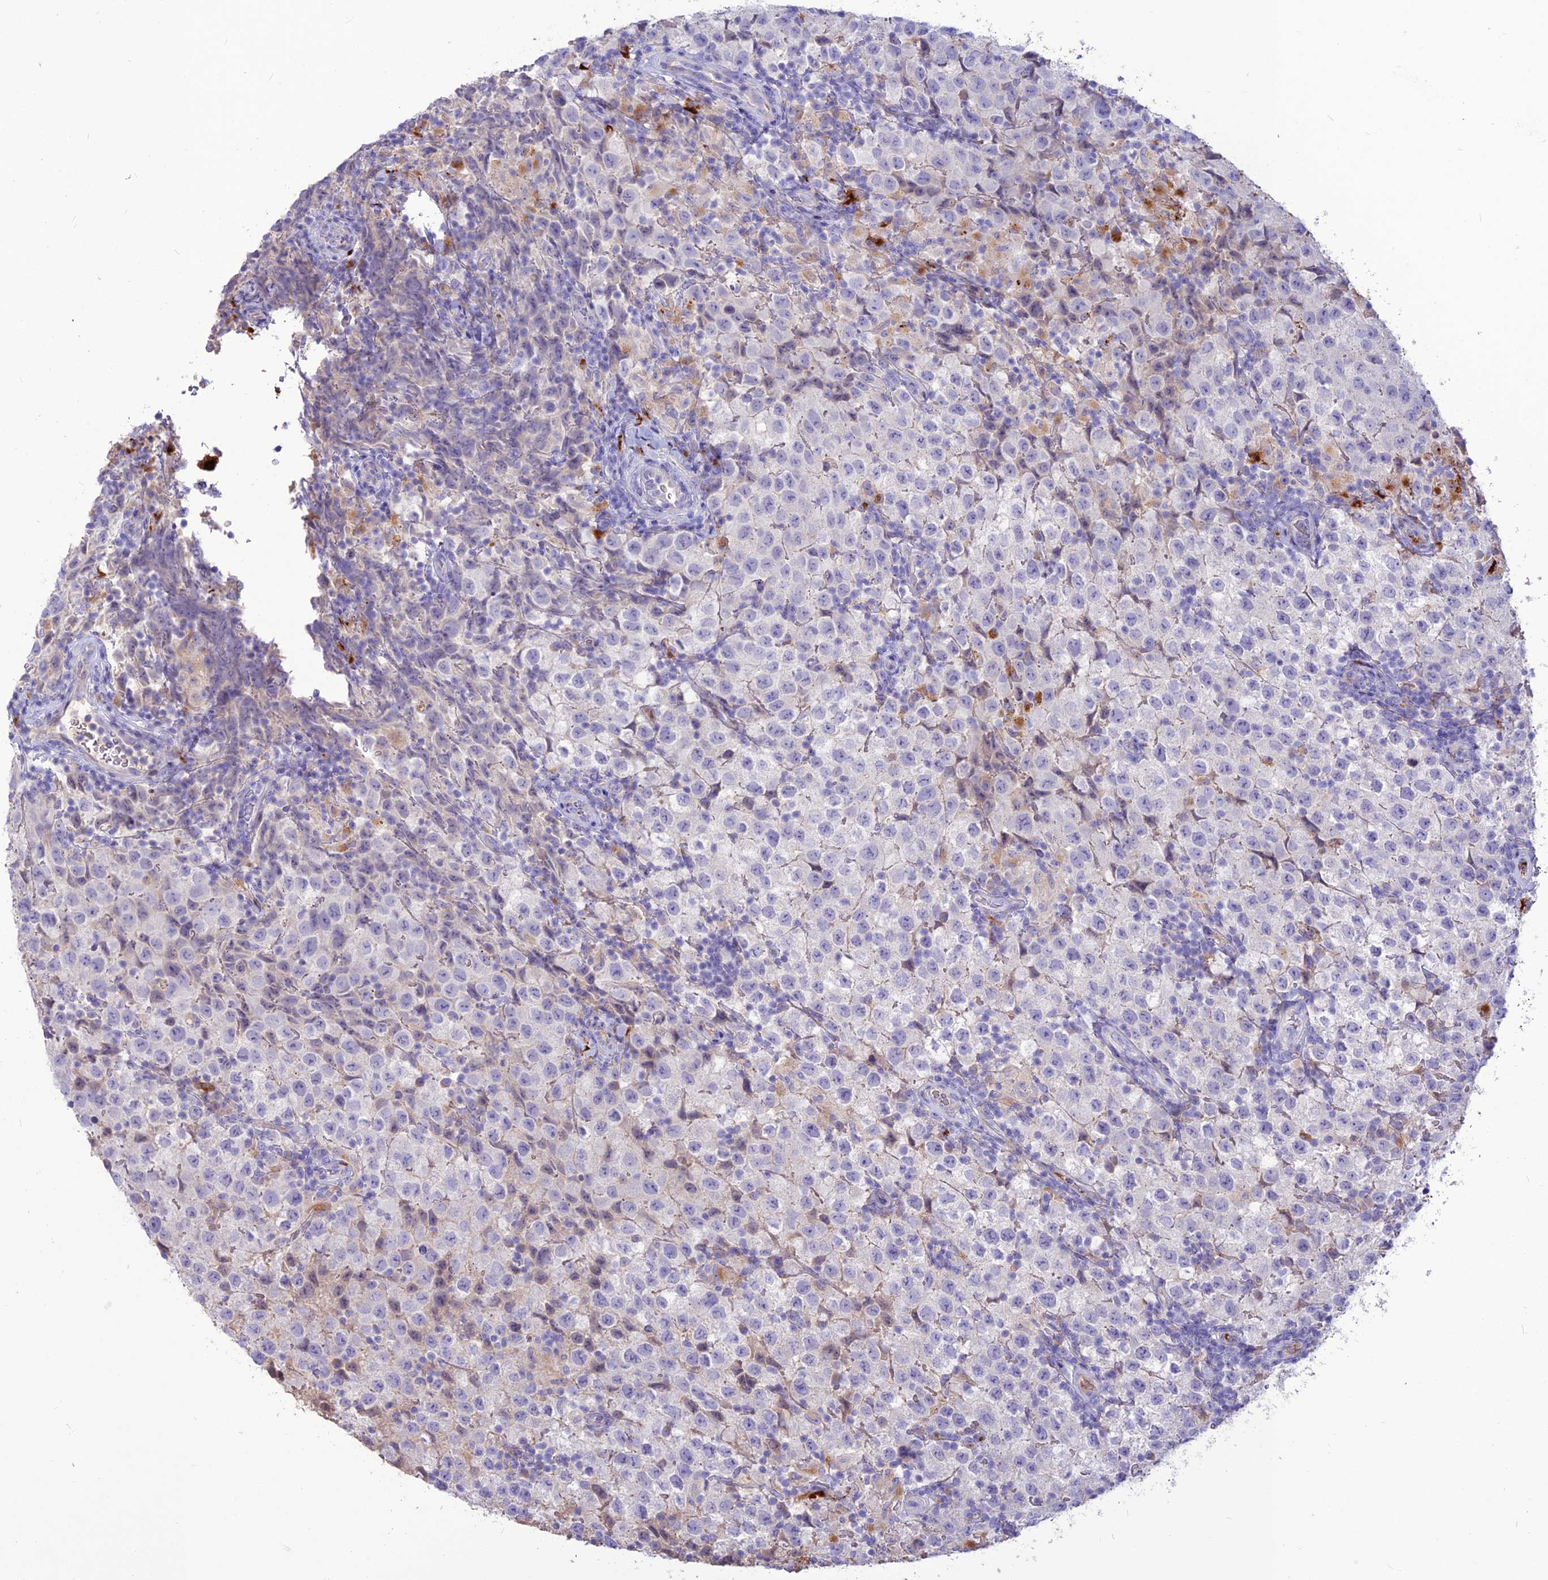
{"staining": {"intensity": "negative", "quantity": "none", "location": "none"}, "tissue": "testis cancer", "cell_type": "Tumor cells", "image_type": "cancer", "snomed": [{"axis": "morphology", "description": "Seminoma, NOS"}, {"axis": "morphology", "description": "Carcinoma, Embryonal, NOS"}, {"axis": "topography", "description": "Testis"}], "caption": "Human testis cancer stained for a protein using immunohistochemistry reveals no staining in tumor cells.", "gene": "RIMOC1", "patient": {"sex": "male", "age": 41}}